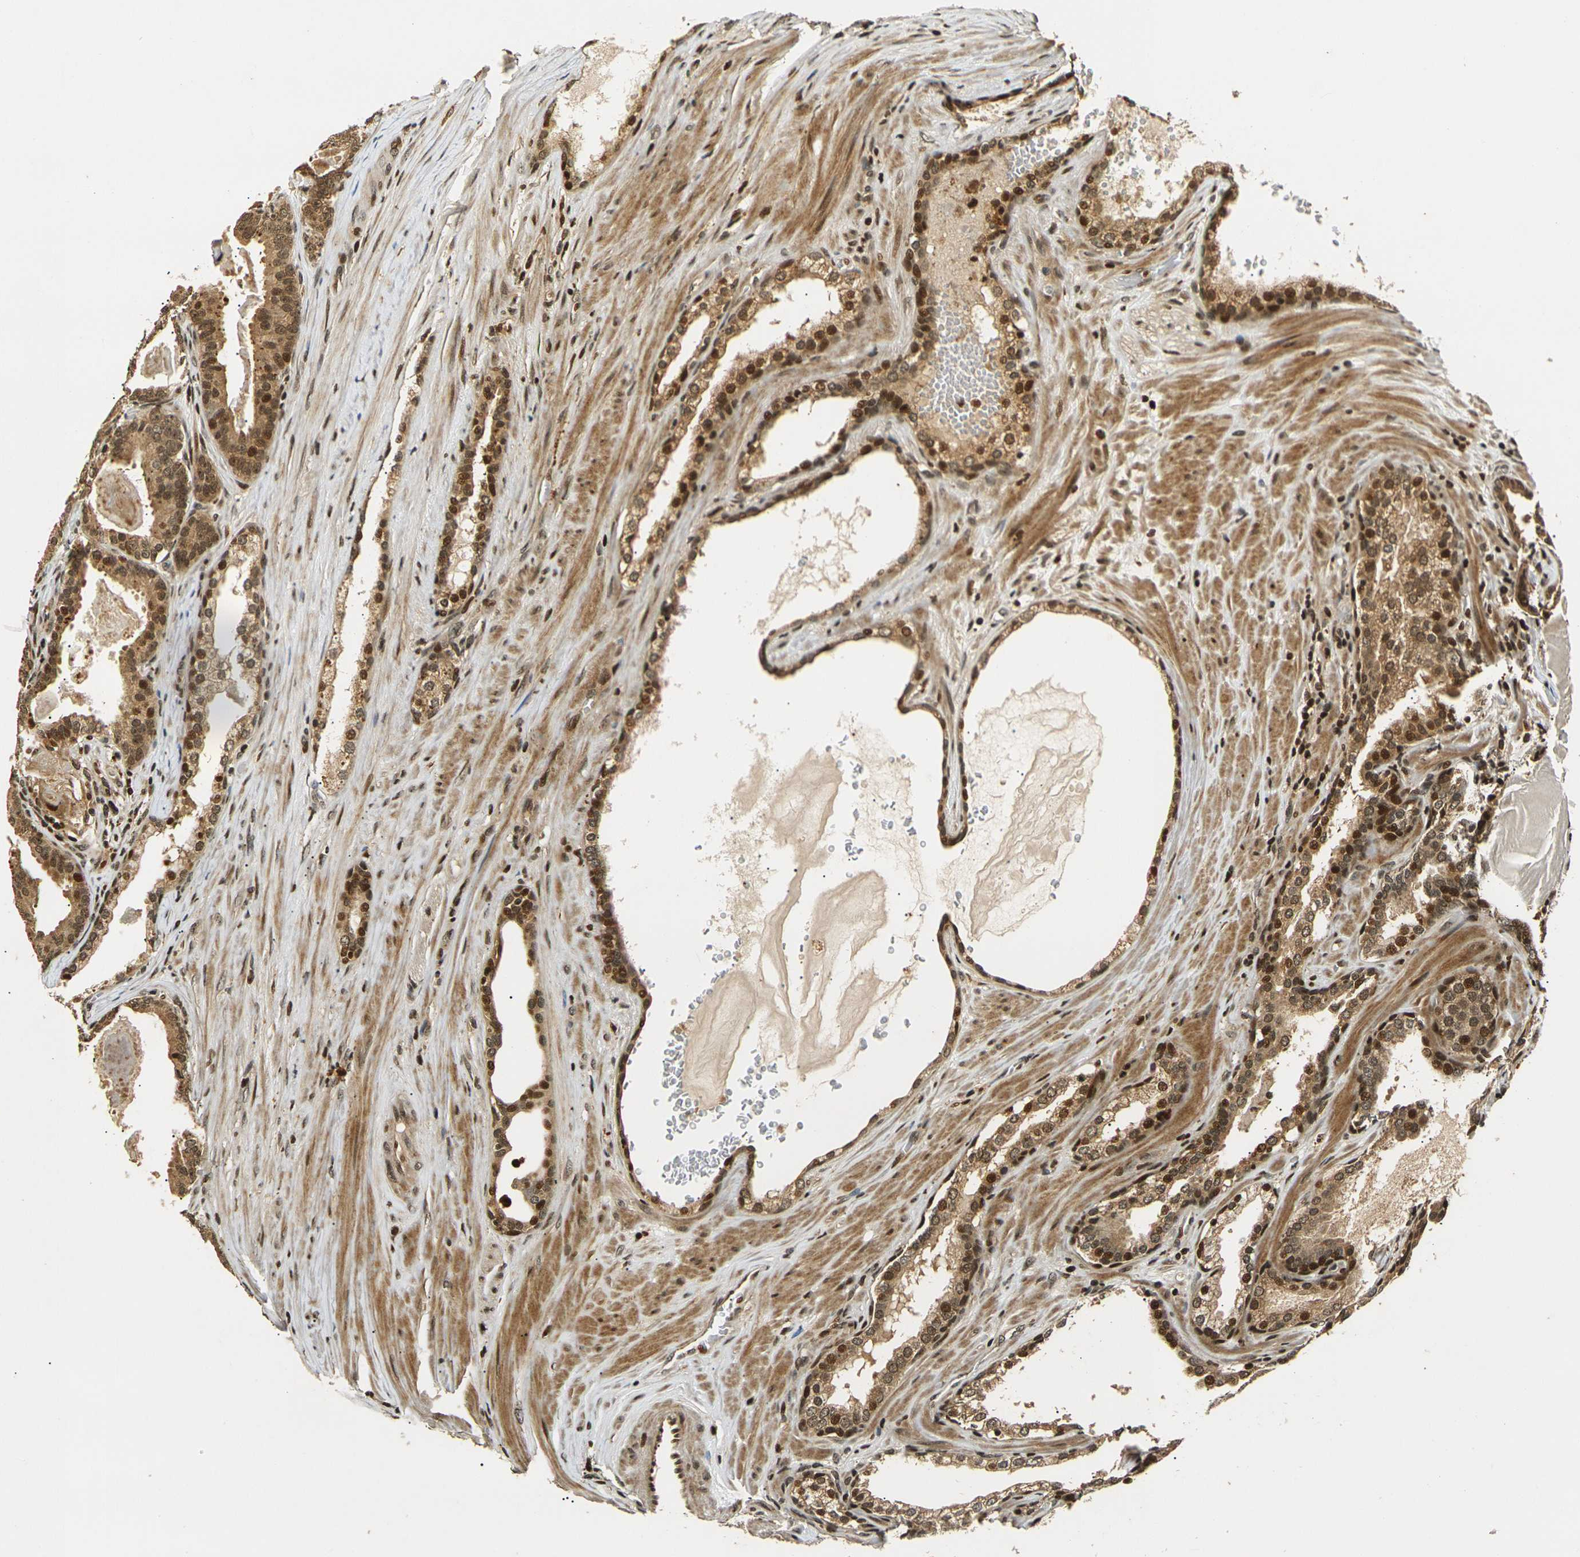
{"staining": {"intensity": "moderate", "quantity": ">75%", "location": "cytoplasmic/membranous,nuclear"}, "tissue": "prostate cancer", "cell_type": "Tumor cells", "image_type": "cancer", "snomed": [{"axis": "morphology", "description": "Adenocarcinoma, High grade"}, {"axis": "topography", "description": "Prostate"}], "caption": "Protein staining by immunohistochemistry (IHC) displays moderate cytoplasmic/membranous and nuclear staining in about >75% of tumor cells in prostate high-grade adenocarcinoma.", "gene": "ACTL6A", "patient": {"sex": "male", "age": 60}}